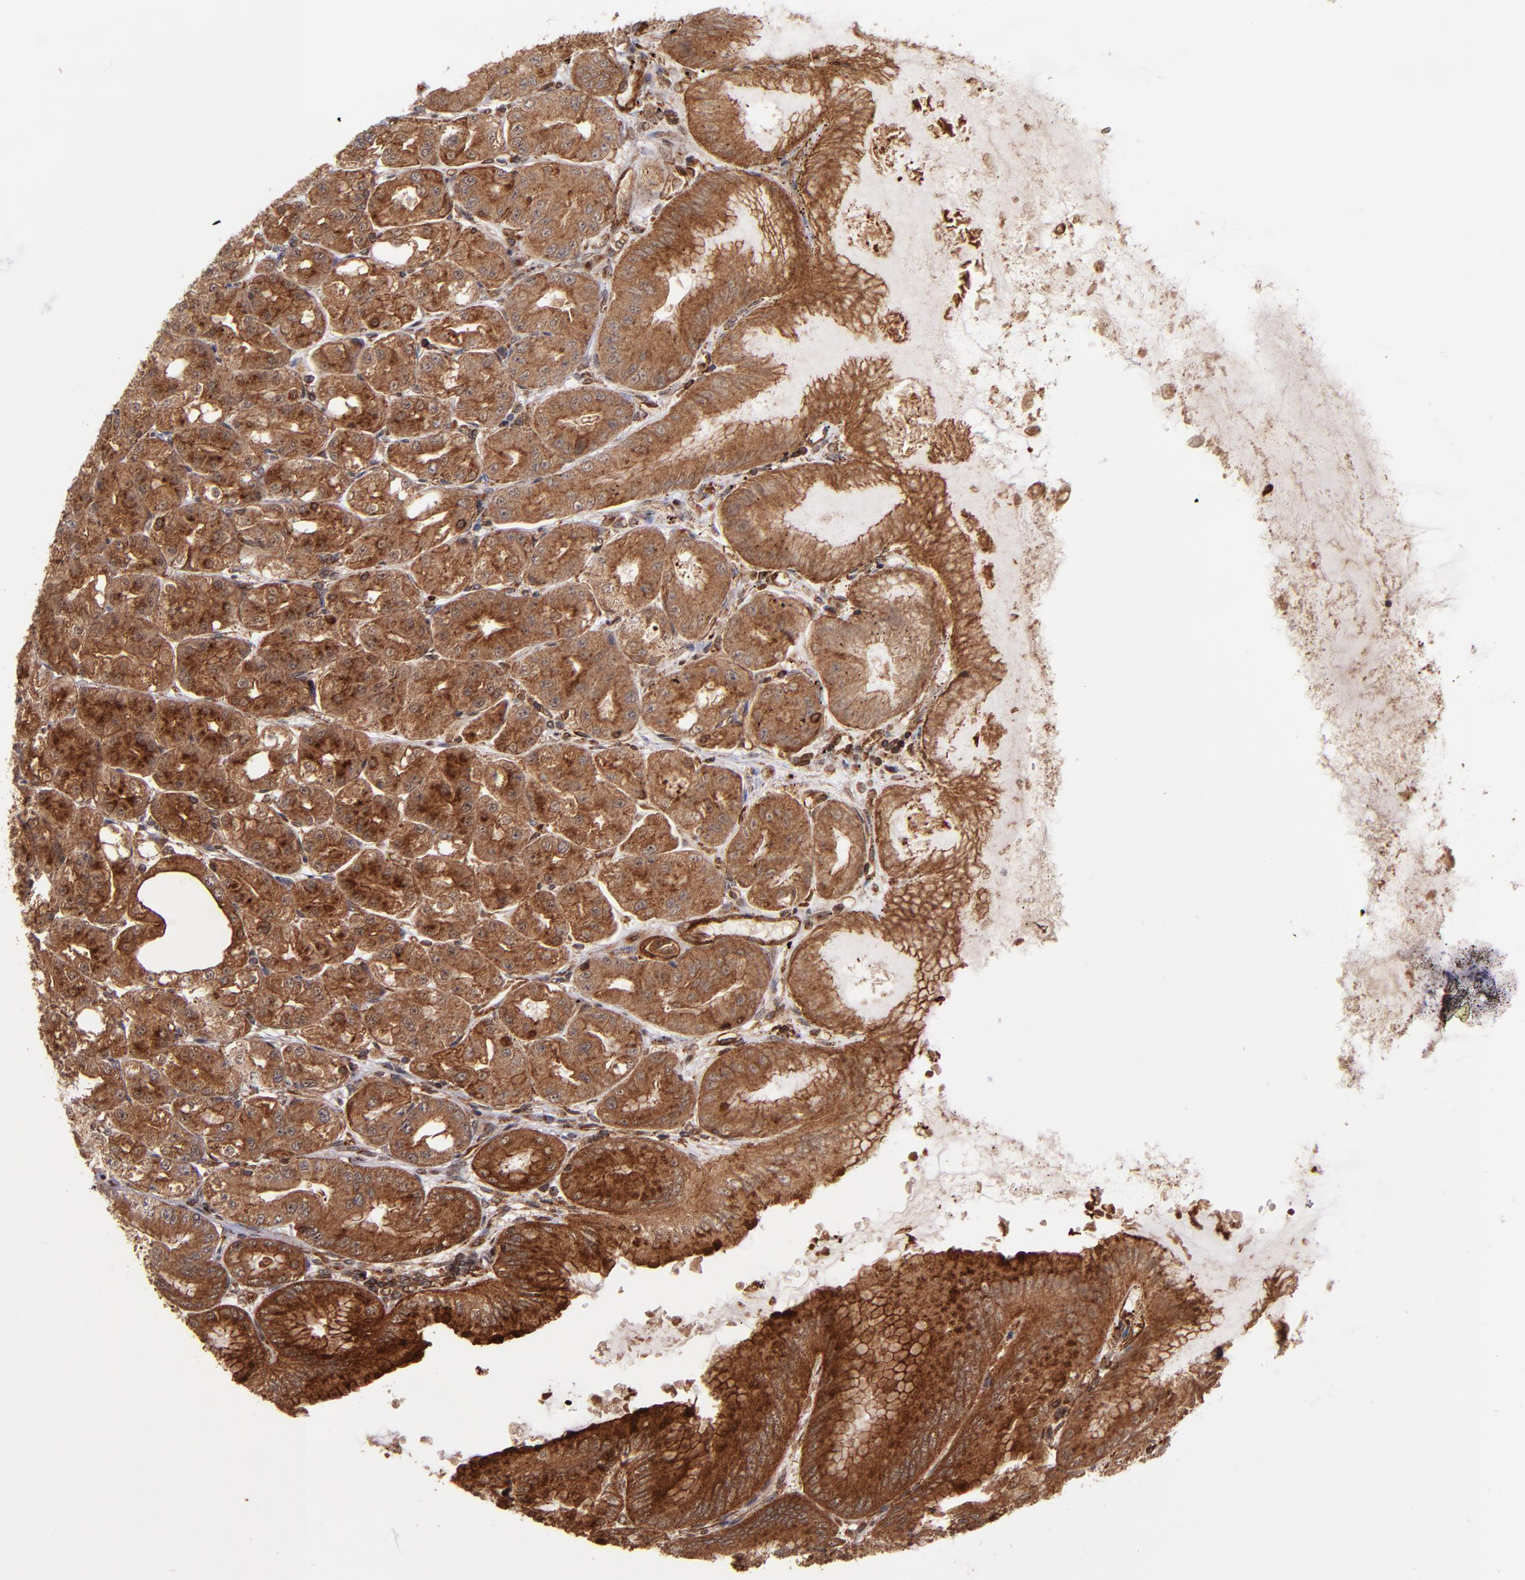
{"staining": {"intensity": "strong", "quantity": ">75%", "location": "cytoplasmic/membranous"}, "tissue": "stomach", "cell_type": "Glandular cells", "image_type": "normal", "snomed": [{"axis": "morphology", "description": "Normal tissue, NOS"}, {"axis": "topography", "description": "Stomach, lower"}], "caption": "Unremarkable stomach was stained to show a protein in brown. There is high levels of strong cytoplasmic/membranous staining in approximately >75% of glandular cells.", "gene": "STX8", "patient": {"sex": "male", "age": 71}}